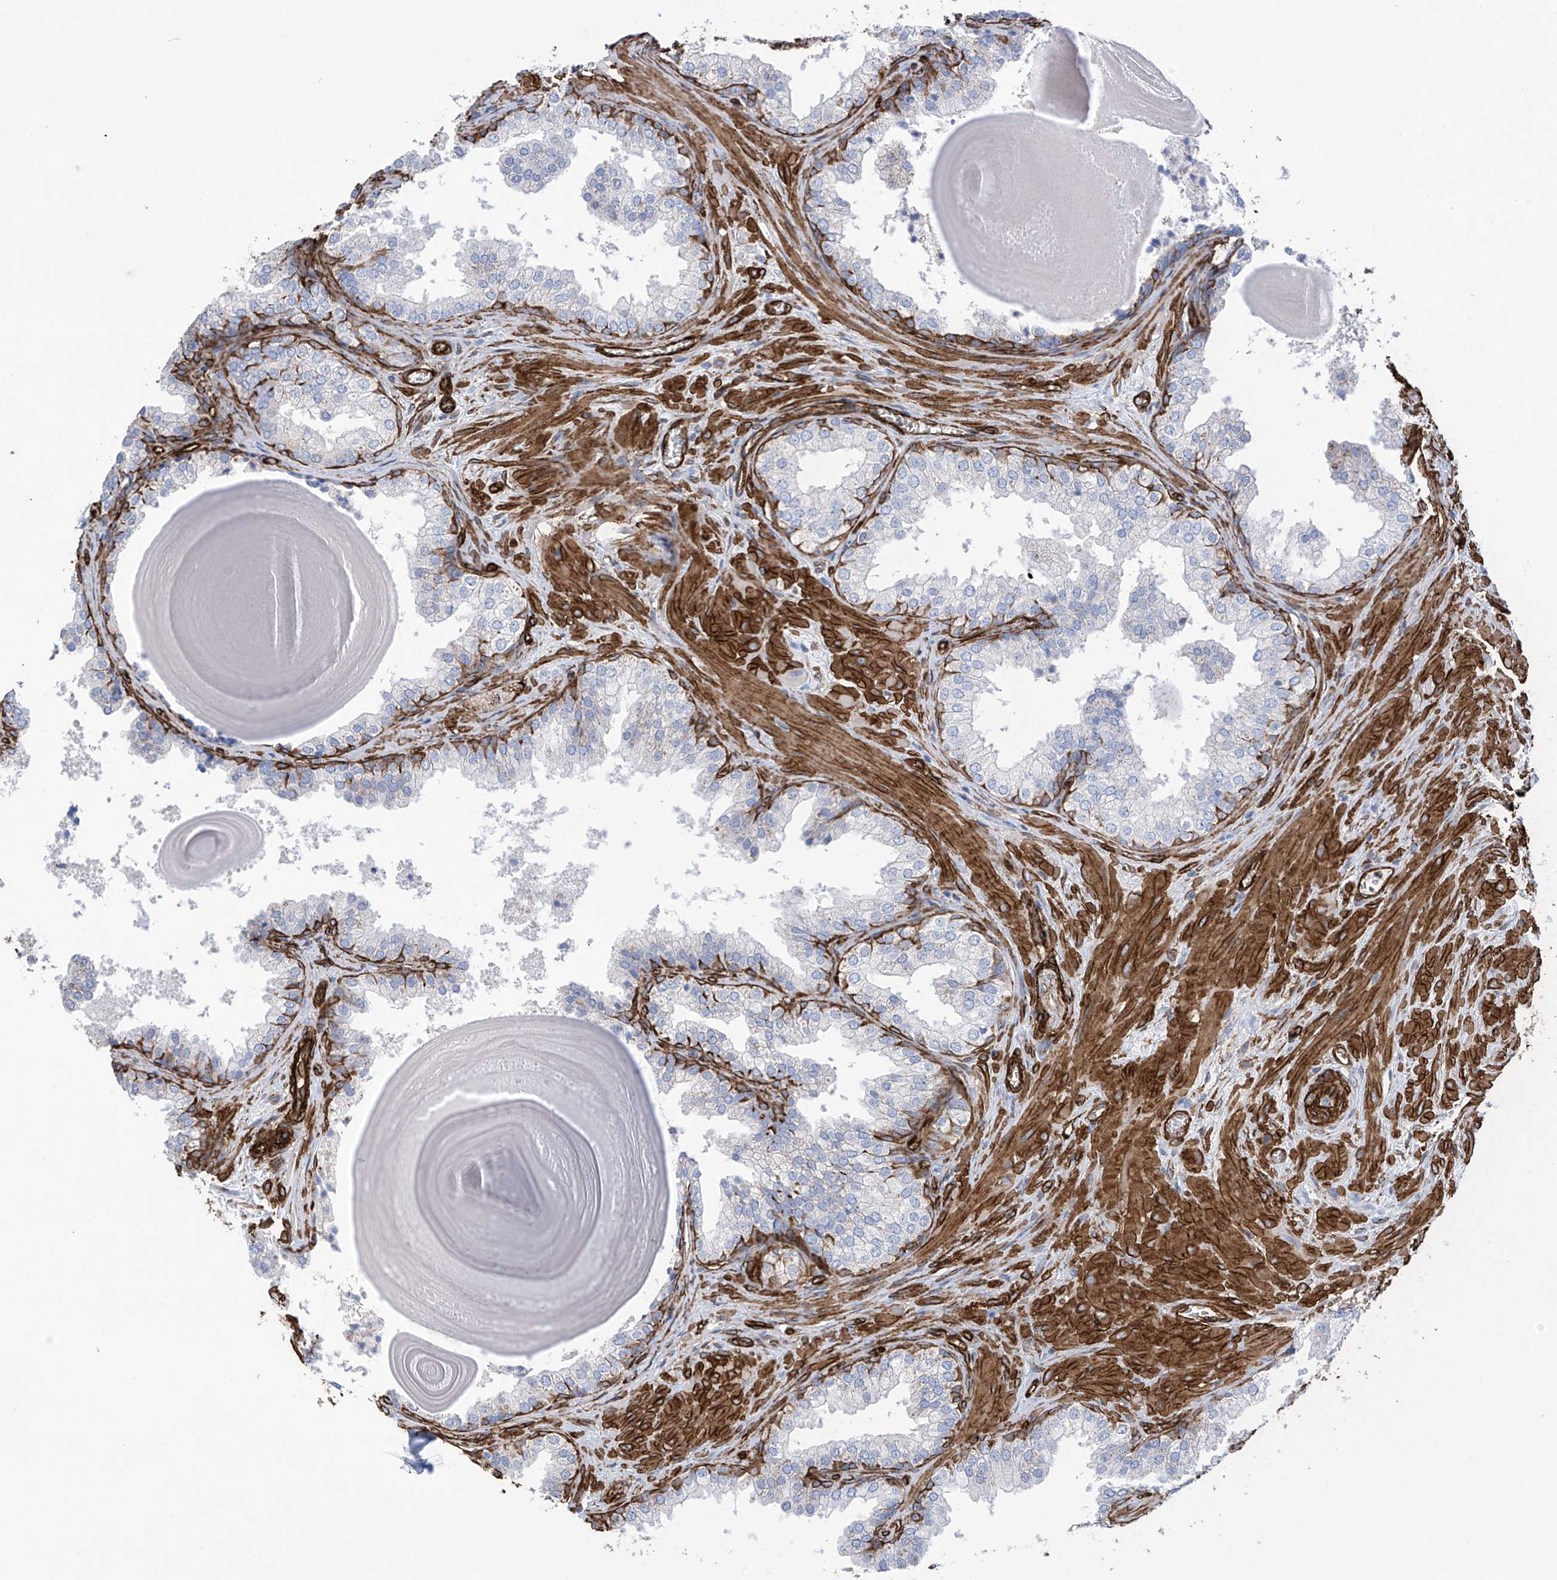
{"staining": {"intensity": "negative", "quantity": "none", "location": "none"}, "tissue": "prostate", "cell_type": "Glandular cells", "image_type": "normal", "snomed": [{"axis": "morphology", "description": "Normal tissue, NOS"}, {"axis": "topography", "description": "Prostate"}], "caption": "IHC of benign human prostate exhibits no positivity in glandular cells.", "gene": "UBTD1", "patient": {"sex": "male", "age": 48}}